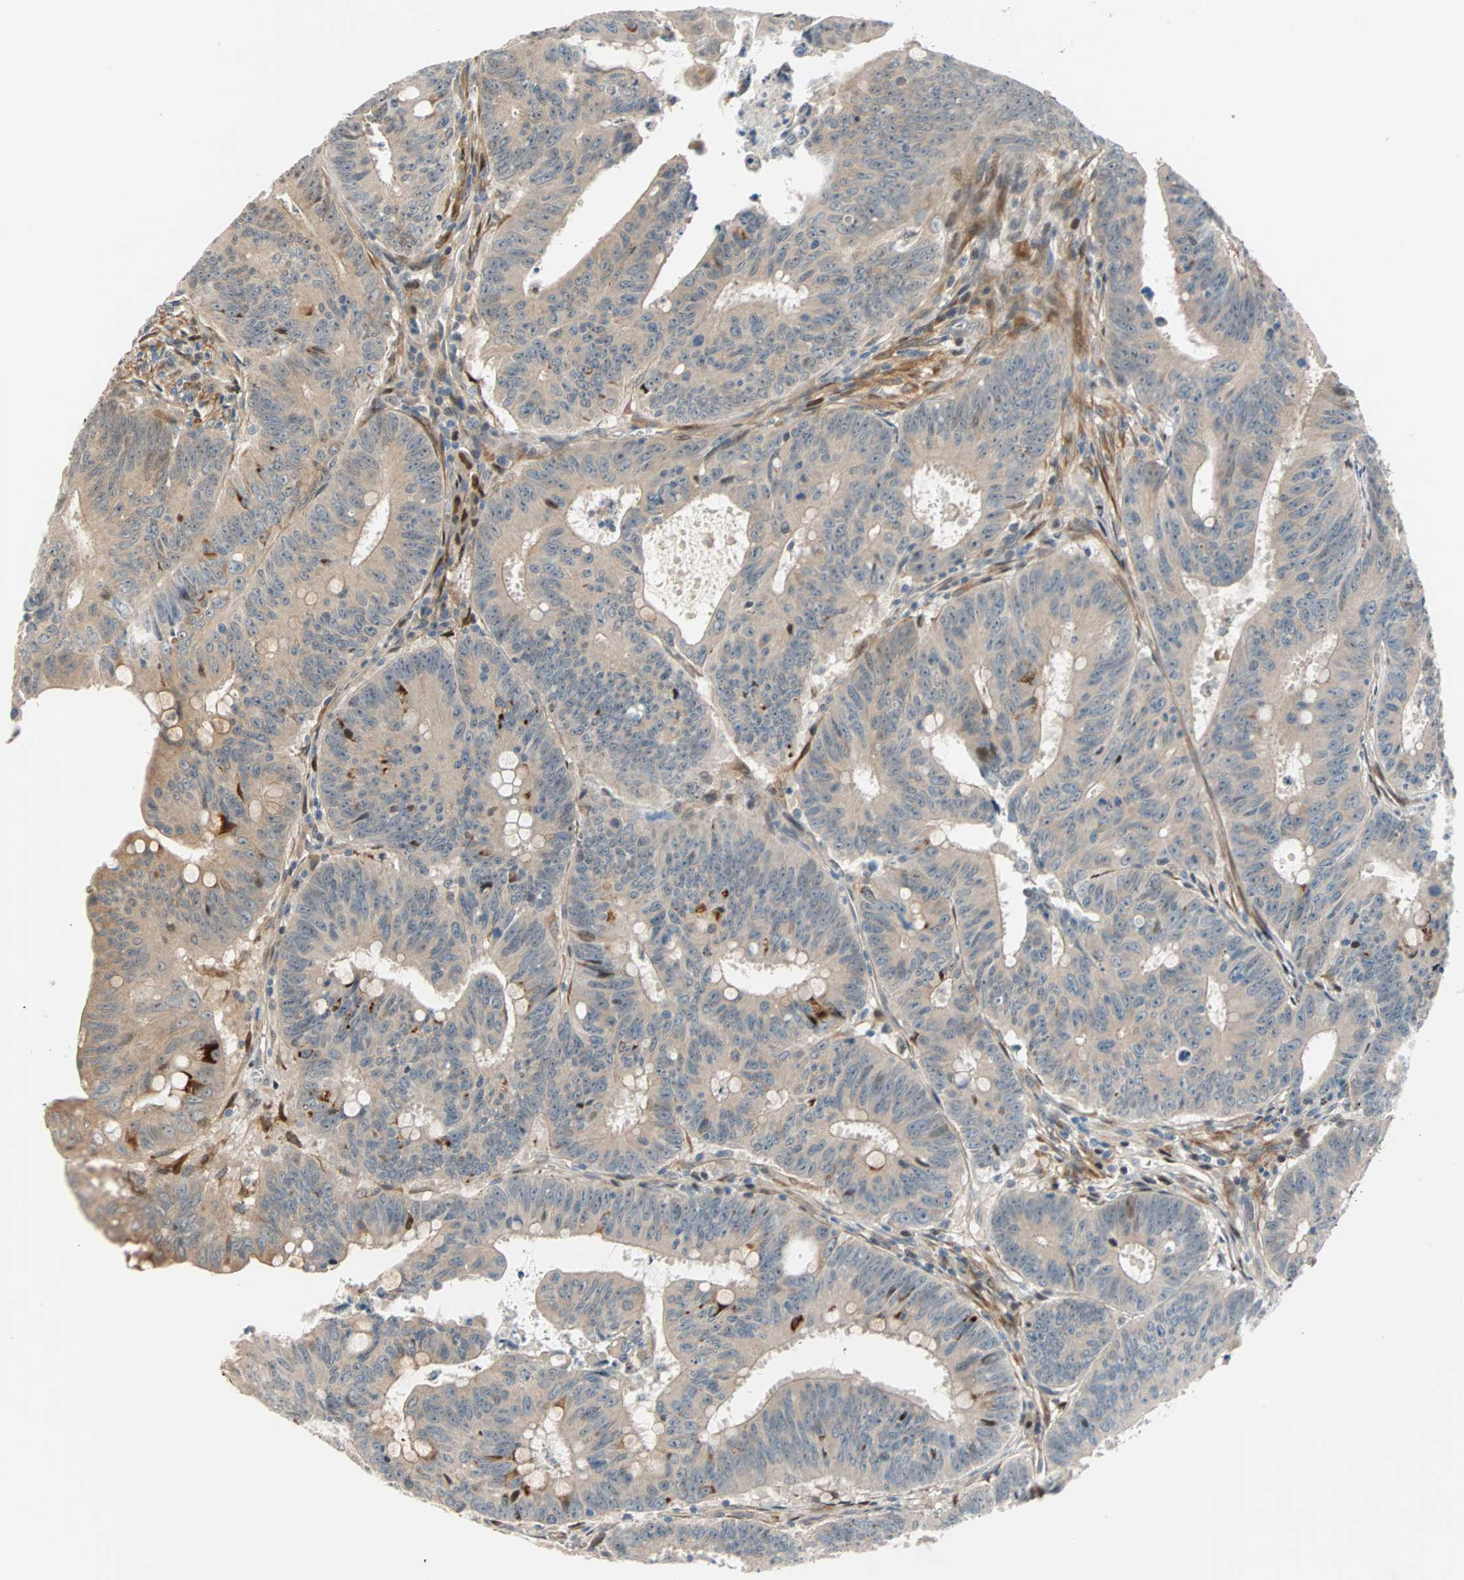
{"staining": {"intensity": "weak", "quantity": ">75%", "location": "cytoplasmic/membranous"}, "tissue": "colorectal cancer", "cell_type": "Tumor cells", "image_type": "cancer", "snomed": [{"axis": "morphology", "description": "Adenocarcinoma, NOS"}, {"axis": "topography", "description": "Colon"}], "caption": "This histopathology image shows immunohistochemistry staining of colorectal cancer (adenocarcinoma), with low weak cytoplasmic/membranous expression in about >75% of tumor cells.", "gene": "HECW1", "patient": {"sex": "male", "age": 45}}